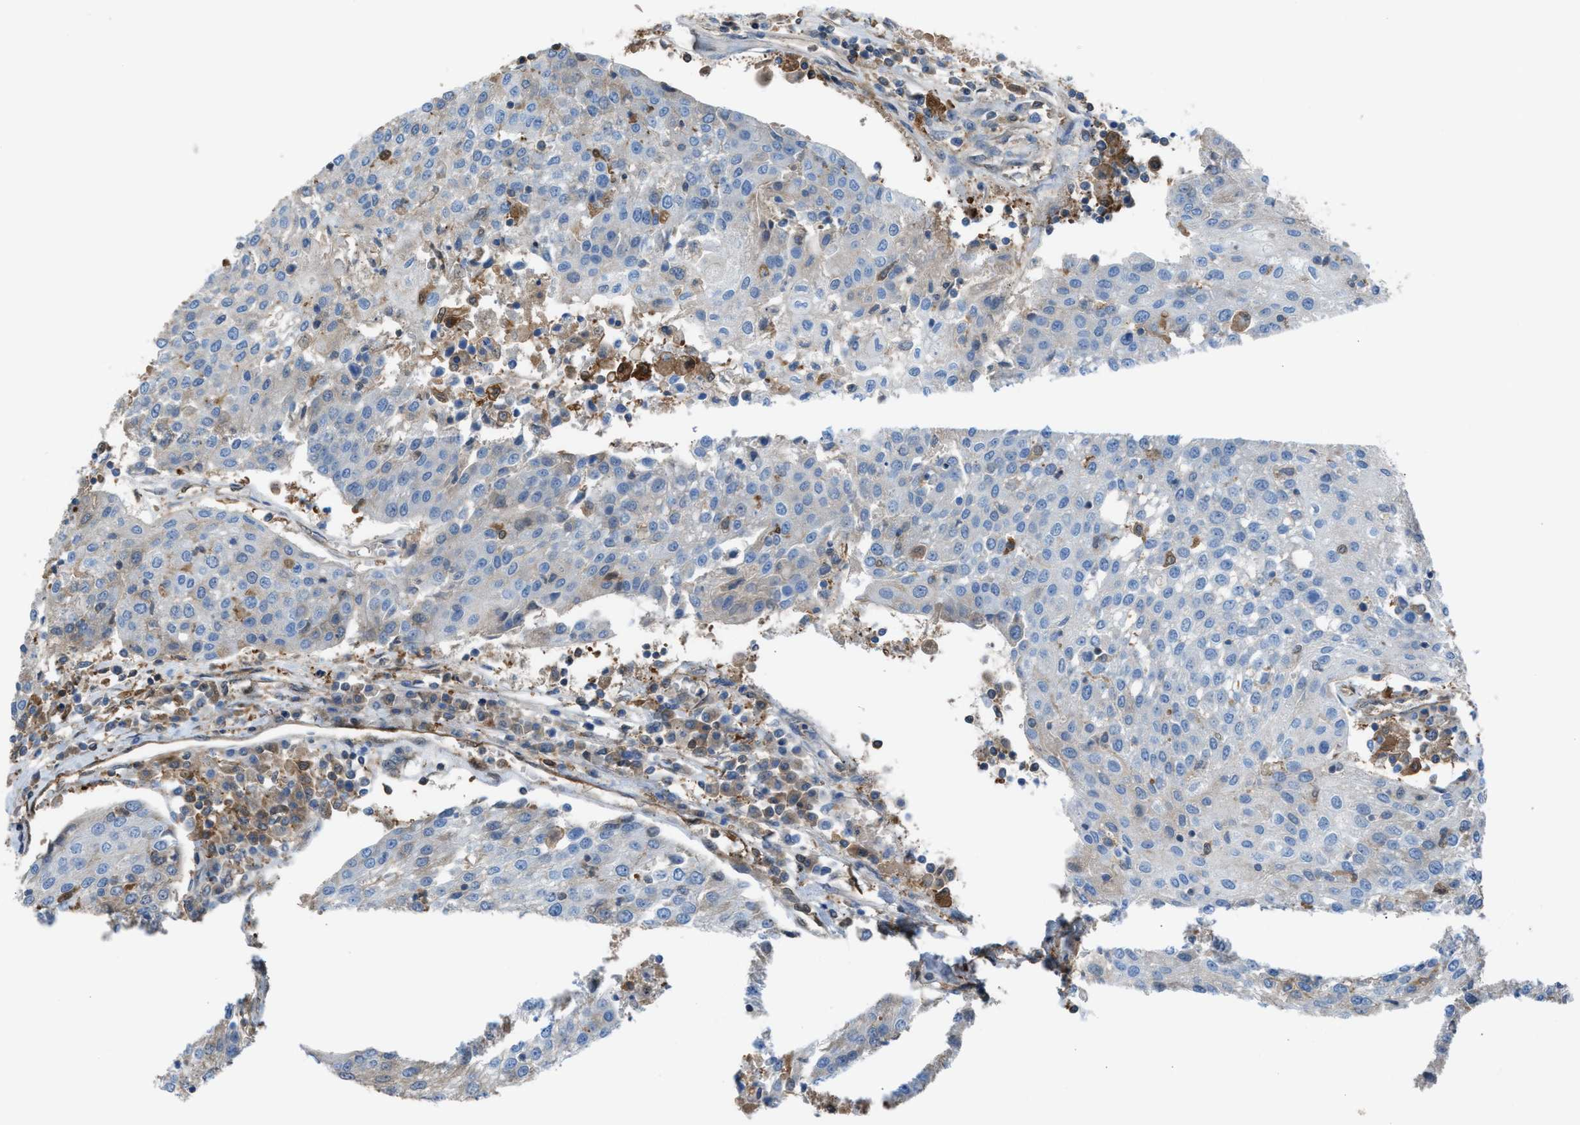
{"staining": {"intensity": "negative", "quantity": "none", "location": "none"}, "tissue": "urothelial cancer", "cell_type": "Tumor cells", "image_type": "cancer", "snomed": [{"axis": "morphology", "description": "Urothelial carcinoma, High grade"}, {"axis": "topography", "description": "Urinary bladder"}], "caption": "Tumor cells are negative for brown protein staining in urothelial cancer. The staining is performed using DAB brown chromogen with nuclei counter-stained in using hematoxylin.", "gene": "TPK1", "patient": {"sex": "female", "age": 85}}